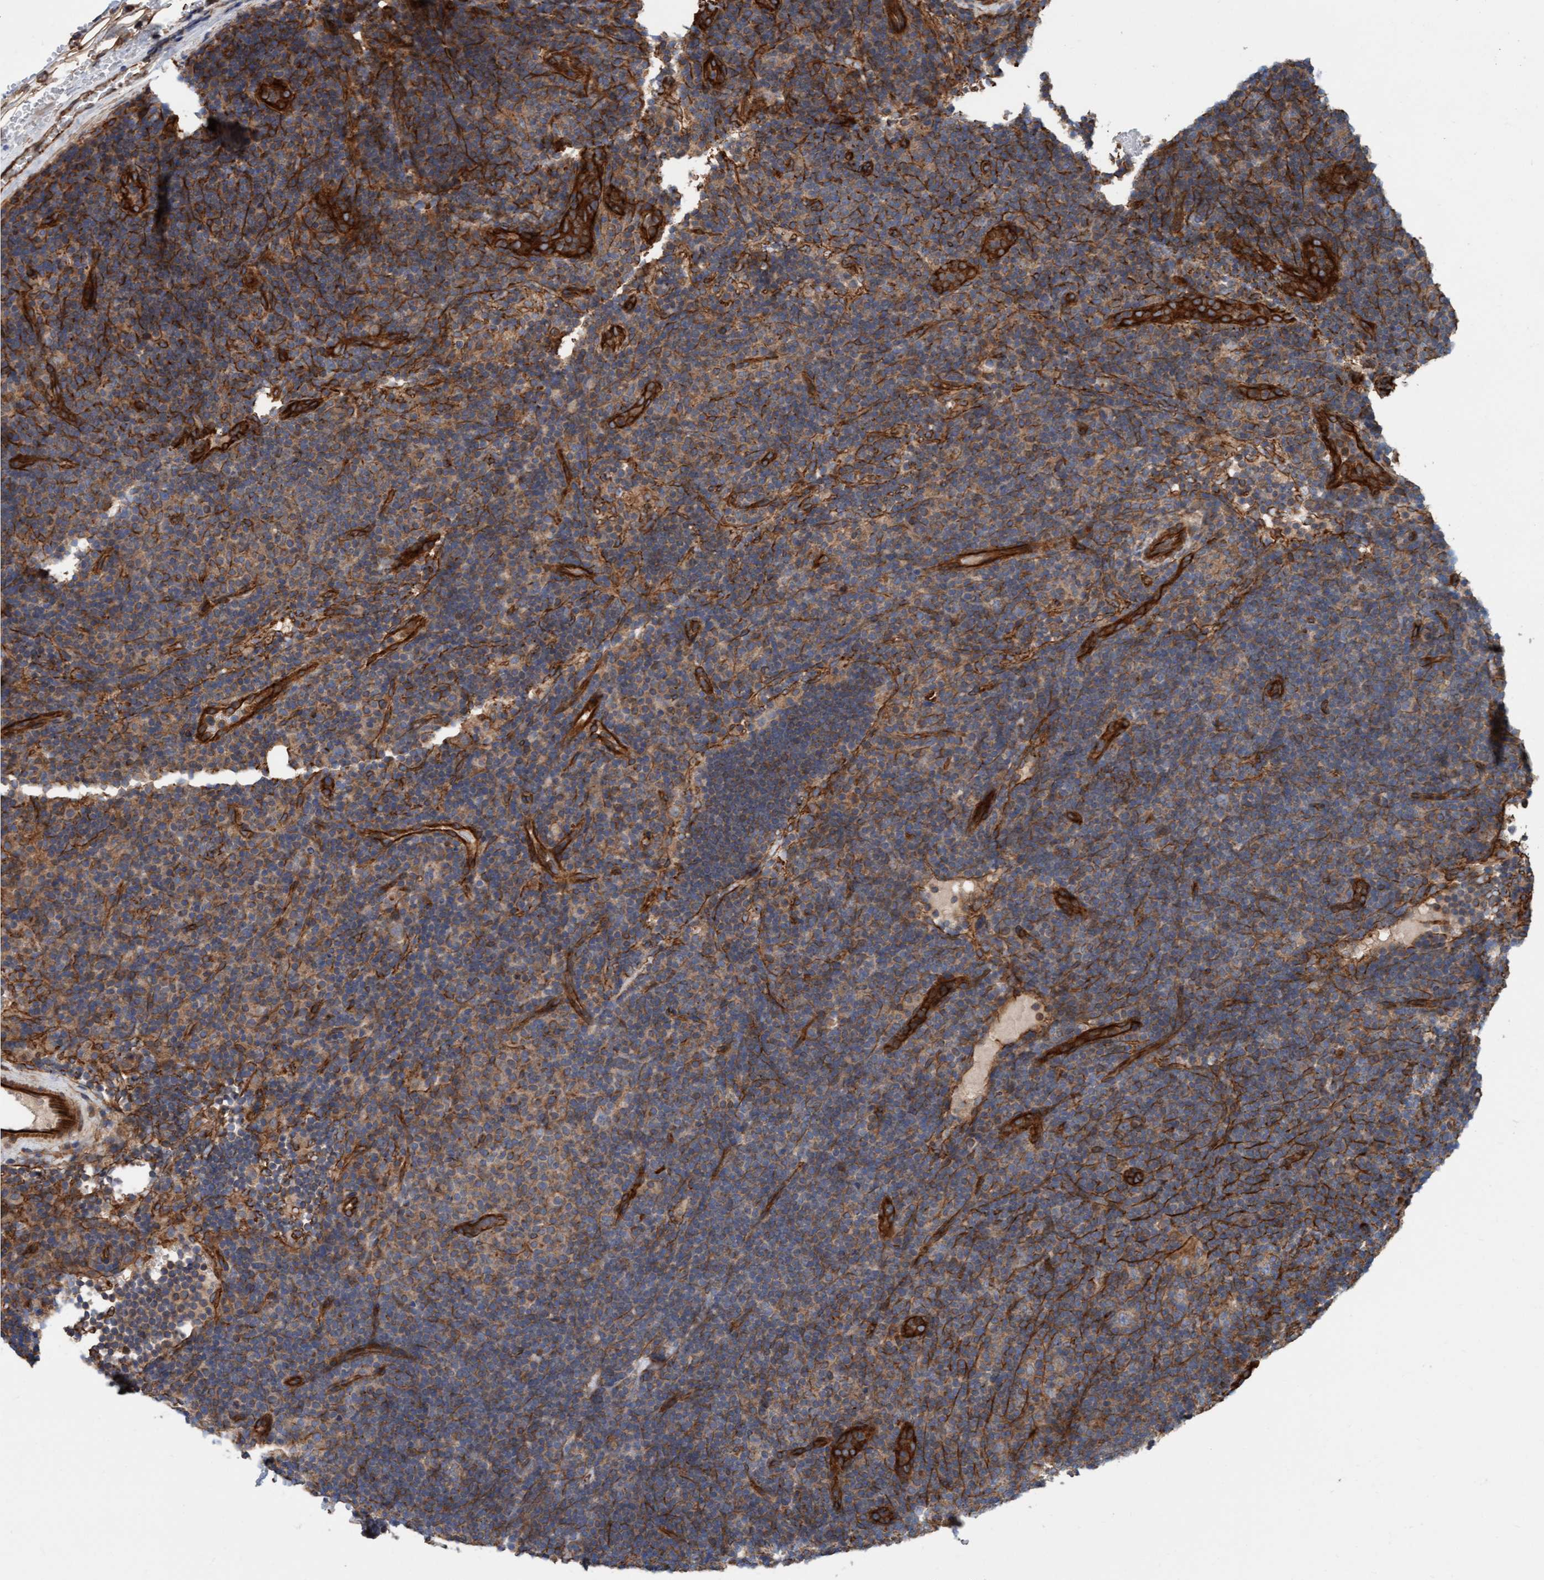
{"staining": {"intensity": "weak", "quantity": ">75%", "location": "cytoplasmic/membranous"}, "tissue": "lymphoma", "cell_type": "Tumor cells", "image_type": "cancer", "snomed": [{"axis": "morphology", "description": "Hodgkin's disease, NOS"}, {"axis": "topography", "description": "Lymph node"}], "caption": "Lymphoma stained with DAB (3,3'-diaminobenzidine) IHC shows low levels of weak cytoplasmic/membranous positivity in approximately >75% of tumor cells.", "gene": "STXBP4", "patient": {"sex": "female", "age": 57}}